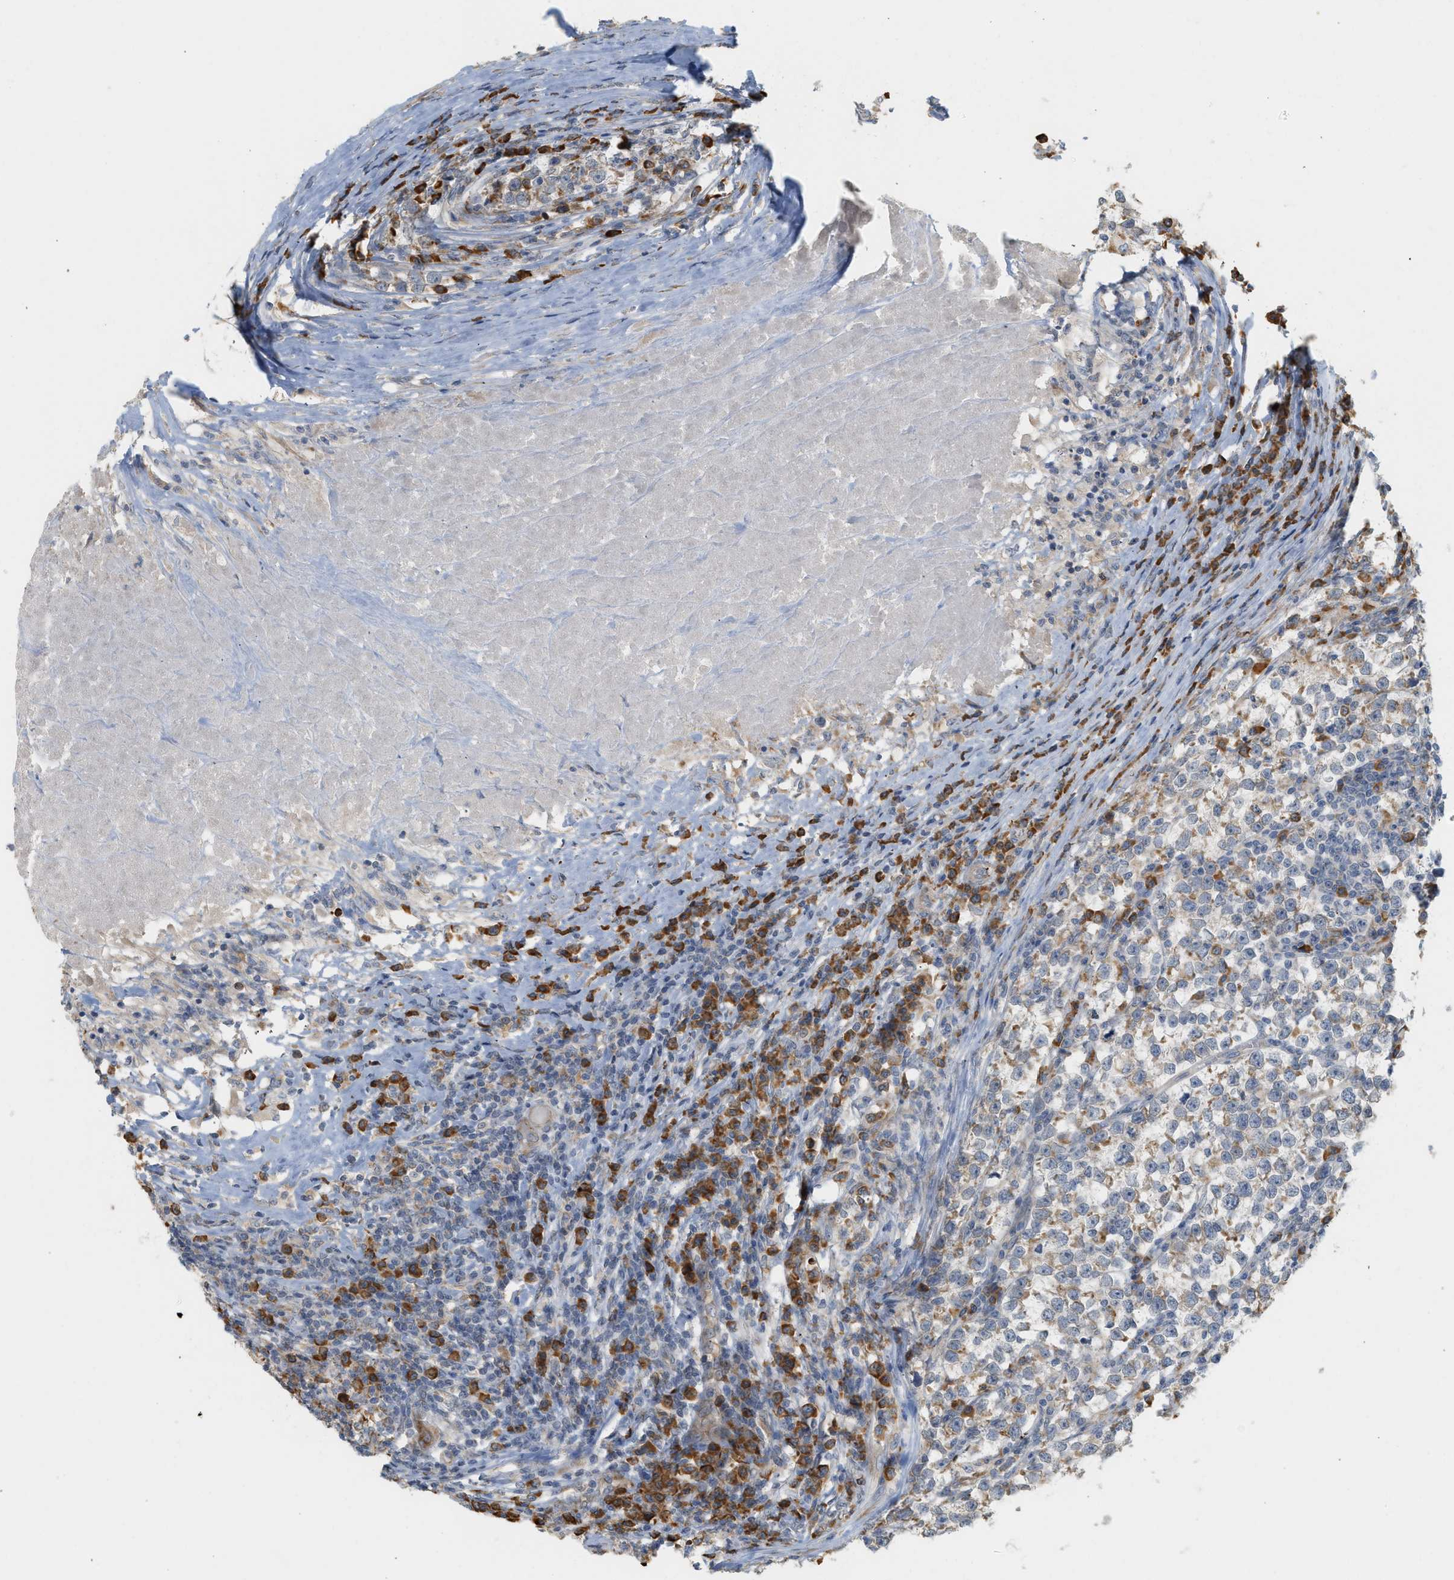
{"staining": {"intensity": "moderate", "quantity": "25%-75%", "location": "cytoplasmic/membranous"}, "tissue": "testis cancer", "cell_type": "Tumor cells", "image_type": "cancer", "snomed": [{"axis": "morphology", "description": "Normal tissue, NOS"}, {"axis": "morphology", "description": "Seminoma, NOS"}, {"axis": "topography", "description": "Testis"}], "caption": "The immunohistochemical stain labels moderate cytoplasmic/membranous staining in tumor cells of testis cancer (seminoma) tissue.", "gene": "SVOP", "patient": {"sex": "male", "age": 43}}